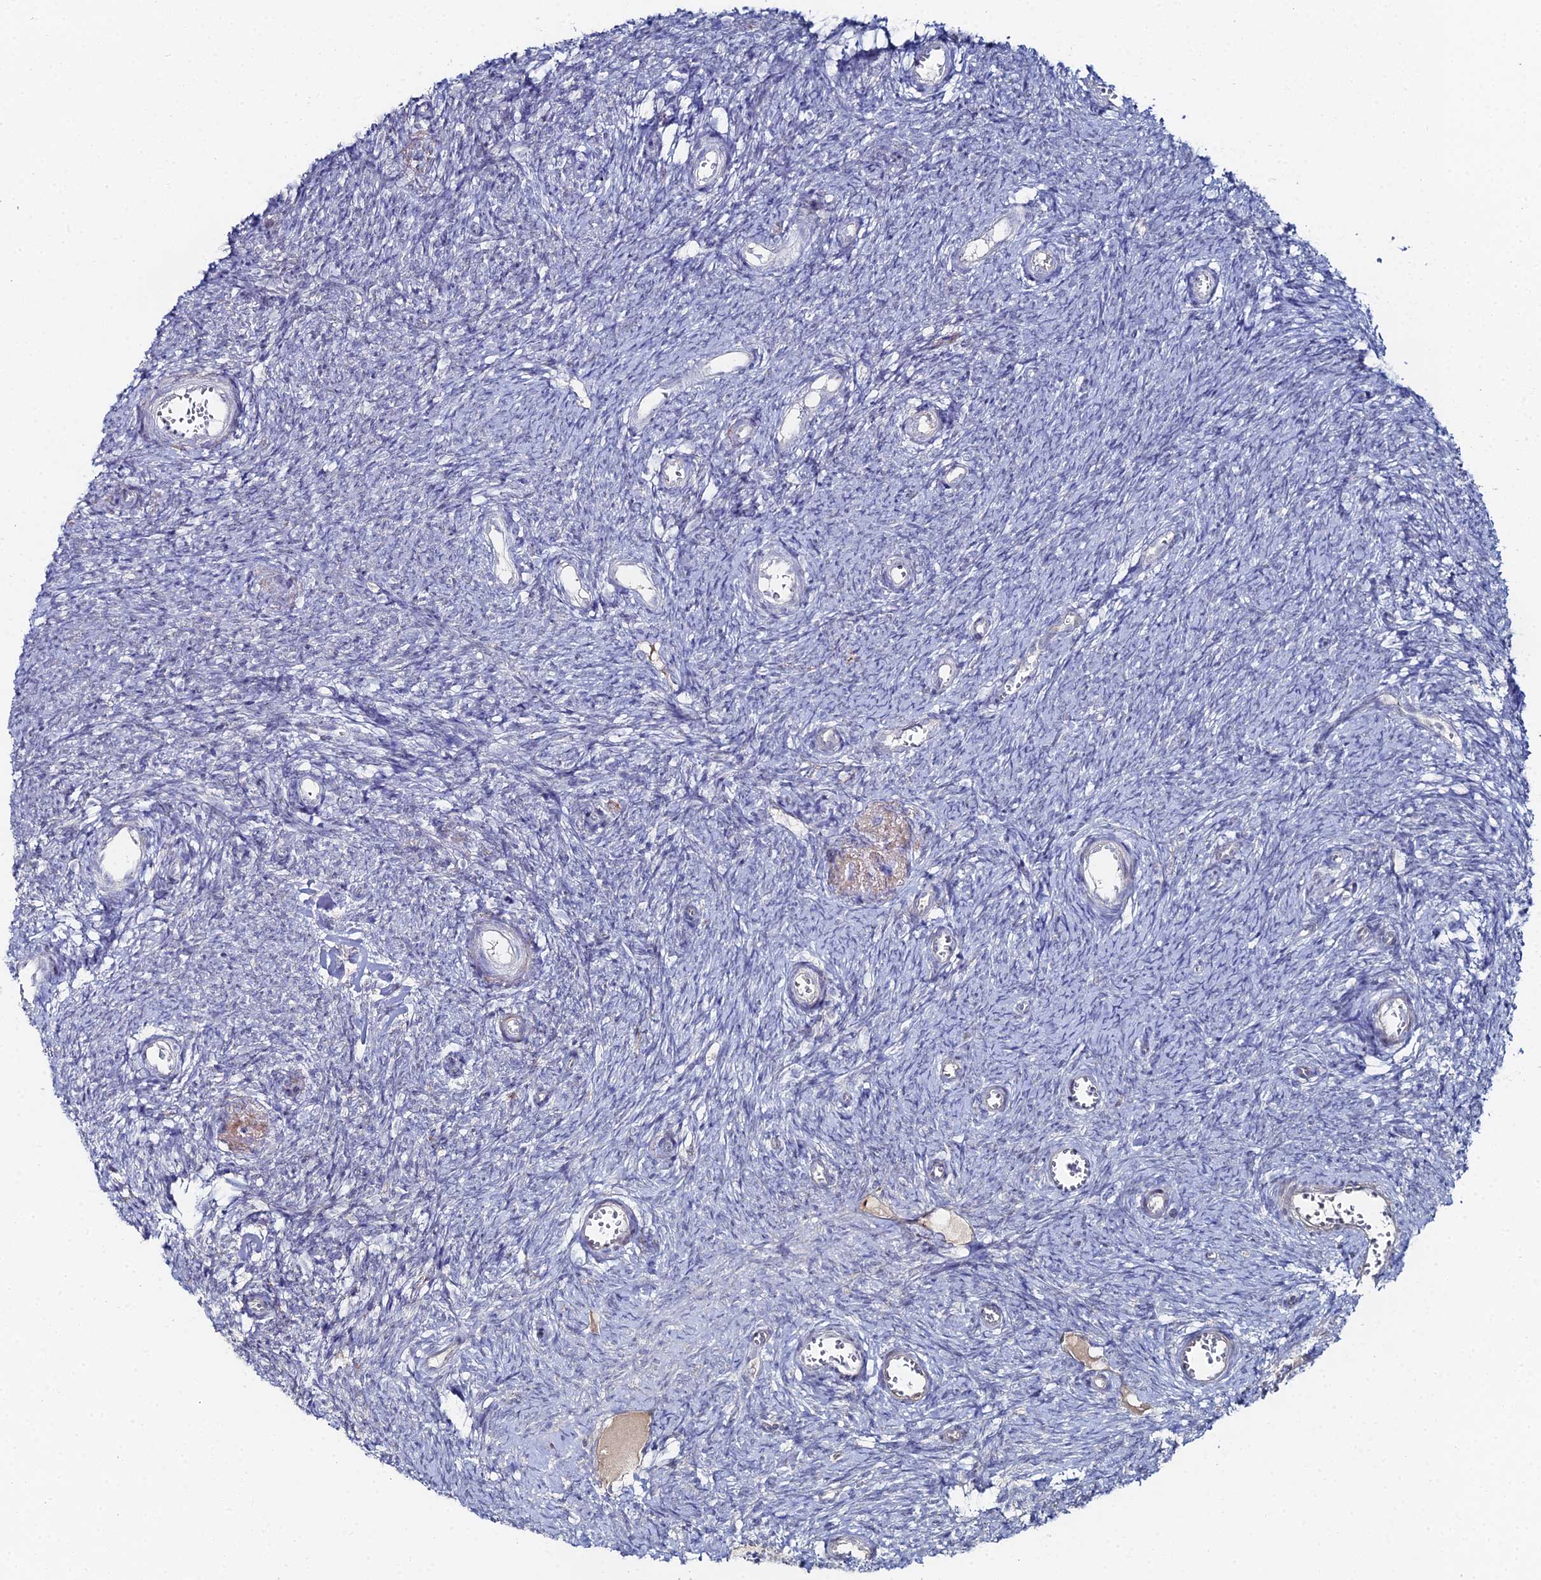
{"staining": {"intensity": "negative", "quantity": "none", "location": "none"}, "tissue": "ovary", "cell_type": "Ovarian stroma cells", "image_type": "normal", "snomed": [{"axis": "morphology", "description": "Normal tissue, NOS"}, {"axis": "topography", "description": "Ovary"}], "caption": "High power microscopy image of an immunohistochemistry (IHC) image of normal ovary, revealing no significant positivity in ovarian stroma cells. Brightfield microscopy of IHC stained with DAB (brown) and hematoxylin (blue), captured at high magnification.", "gene": "THAP4", "patient": {"sex": "female", "age": 44}}